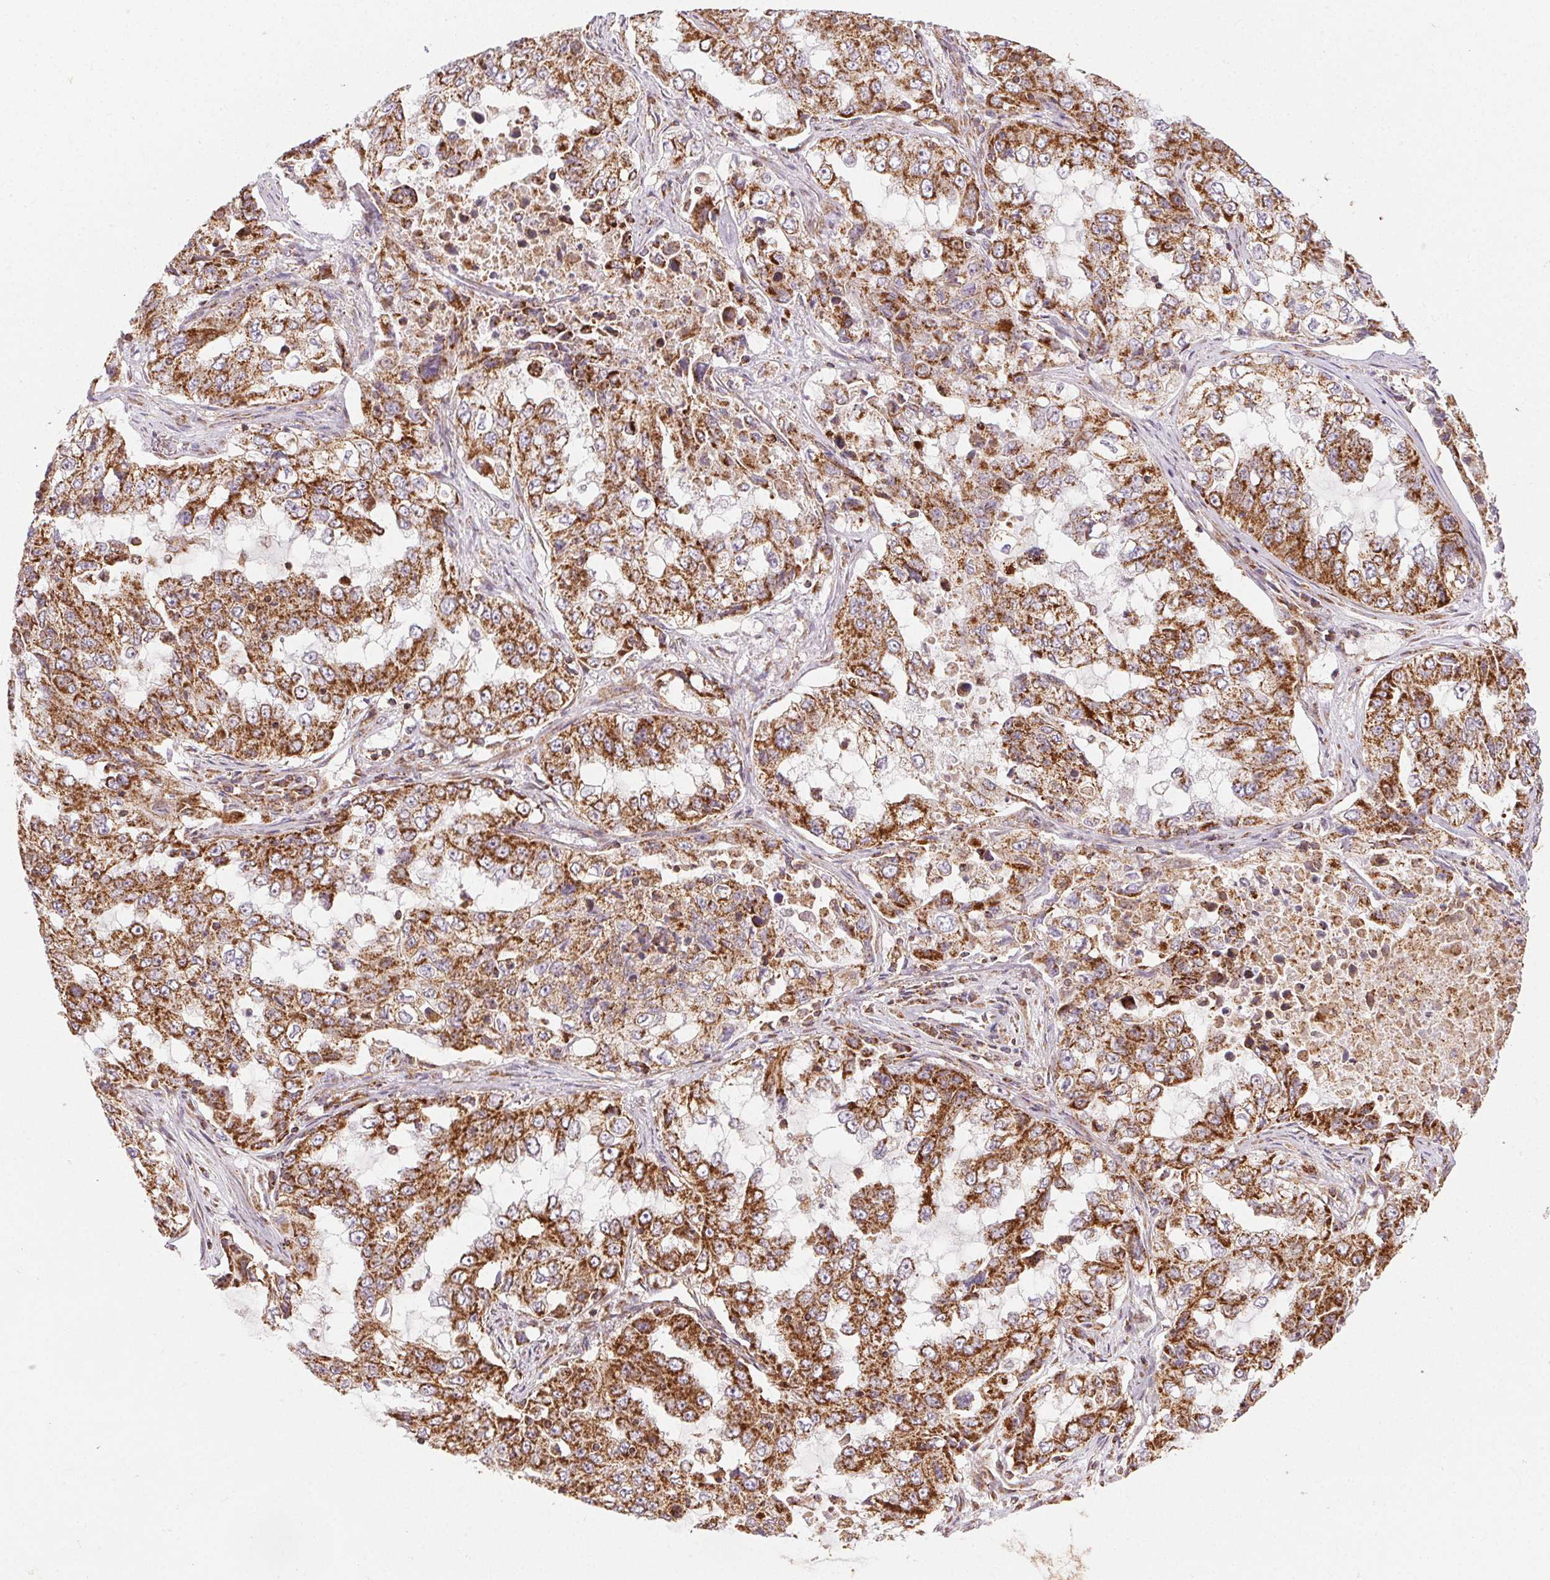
{"staining": {"intensity": "strong", "quantity": ">75%", "location": "cytoplasmic/membranous"}, "tissue": "lung cancer", "cell_type": "Tumor cells", "image_type": "cancer", "snomed": [{"axis": "morphology", "description": "Adenocarcinoma, NOS"}, {"axis": "topography", "description": "Lung"}], "caption": "Tumor cells display high levels of strong cytoplasmic/membranous positivity in approximately >75% of cells in lung cancer (adenocarcinoma).", "gene": "CLPB", "patient": {"sex": "female", "age": 61}}